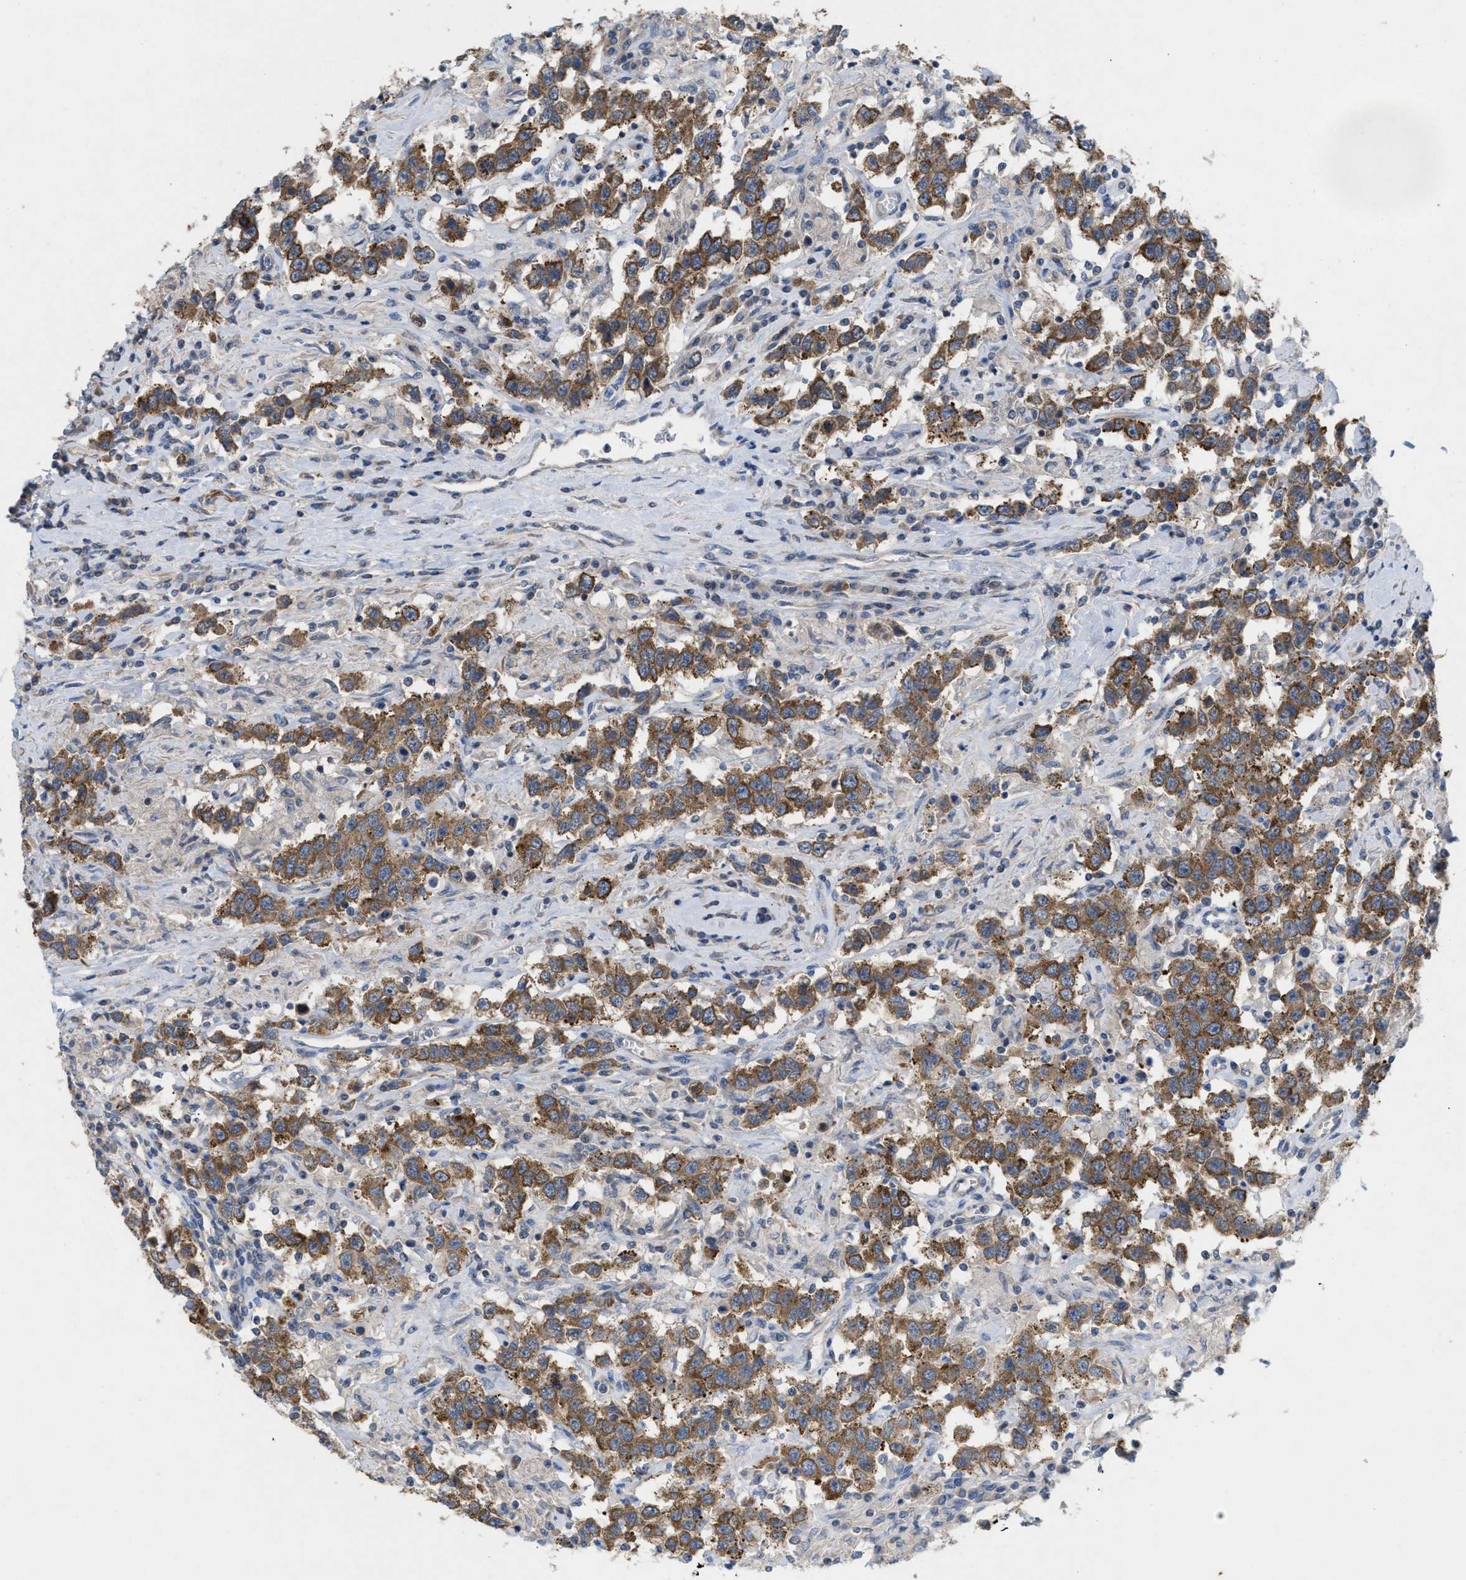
{"staining": {"intensity": "moderate", "quantity": ">75%", "location": "cytoplasmic/membranous"}, "tissue": "testis cancer", "cell_type": "Tumor cells", "image_type": "cancer", "snomed": [{"axis": "morphology", "description": "Seminoma, NOS"}, {"axis": "topography", "description": "Testis"}], "caption": "The image demonstrates staining of testis seminoma, revealing moderate cytoplasmic/membranous protein positivity (brown color) within tumor cells.", "gene": "UBAP2", "patient": {"sex": "male", "age": 41}}